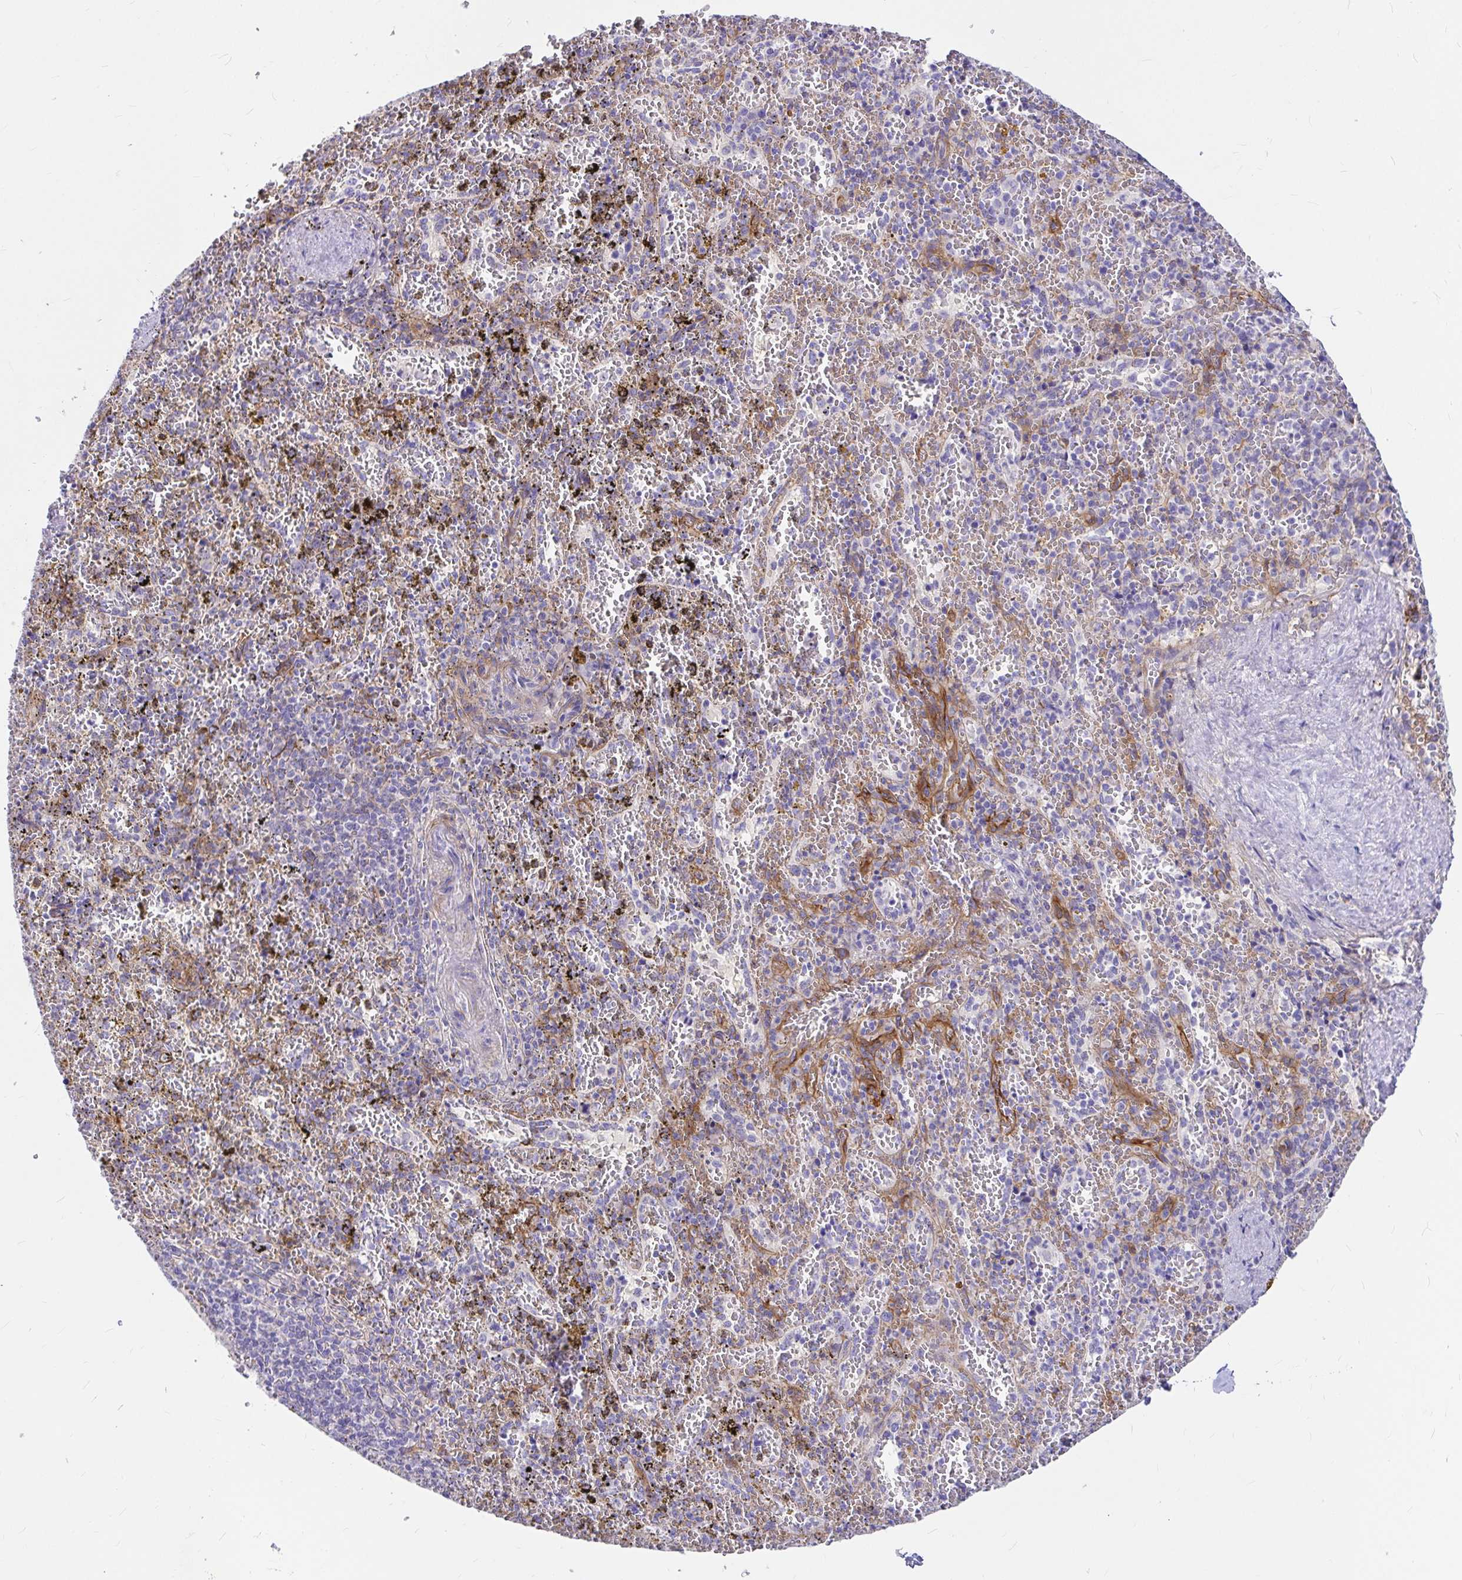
{"staining": {"intensity": "negative", "quantity": "none", "location": "none"}, "tissue": "spleen", "cell_type": "Cells in red pulp", "image_type": "normal", "snomed": [{"axis": "morphology", "description": "Normal tissue, NOS"}, {"axis": "topography", "description": "Spleen"}], "caption": "Image shows no significant protein expression in cells in red pulp of benign spleen.", "gene": "MYO1B", "patient": {"sex": "female", "age": 50}}